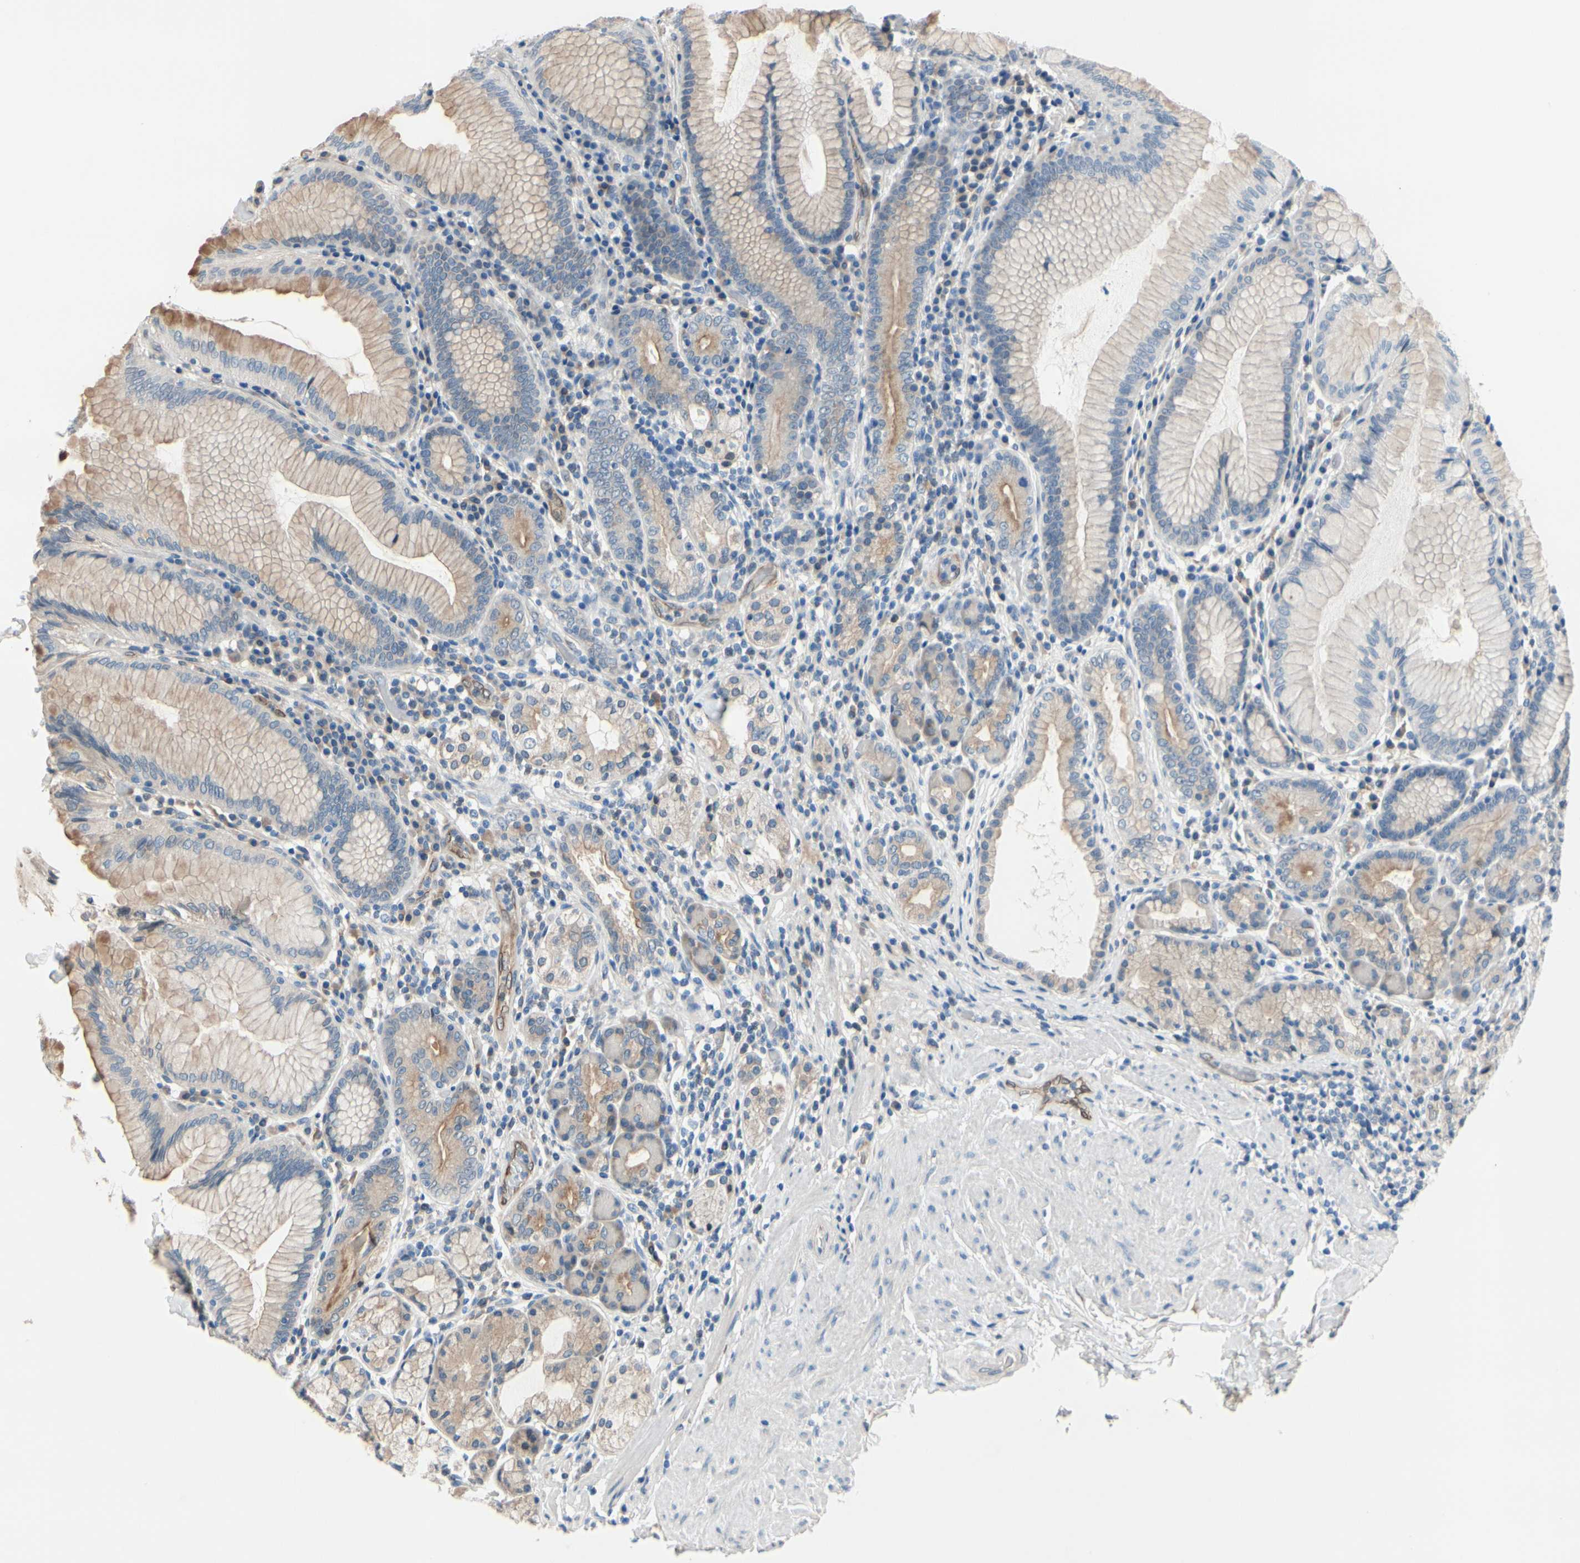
{"staining": {"intensity": "weak", "quantity": ">75%", "location": "cytoplasmic/membranous"}, "tissue": "stomach", "cell_type": "Glandular cells", "image_type": "normal", "snomed": [{"axis": "morphology", "description": "Normal tissue, NOS"}, {"axis": "topography", "description": "Stomach, lower"}], "caption": "IHC staining of benign stomach, which demonstrates low levels of weak cytoplasmic/membranous positivity in about >75% of glandular cells indicating weak cytoplasmic/membranous protein positivity. The staining was performed using DAB (brown) for protein detection and nuclei were counterstained in hematoxylin (blue).", "gene": "PRXL2A", "patient": {"sex": "female", "age": 76}}